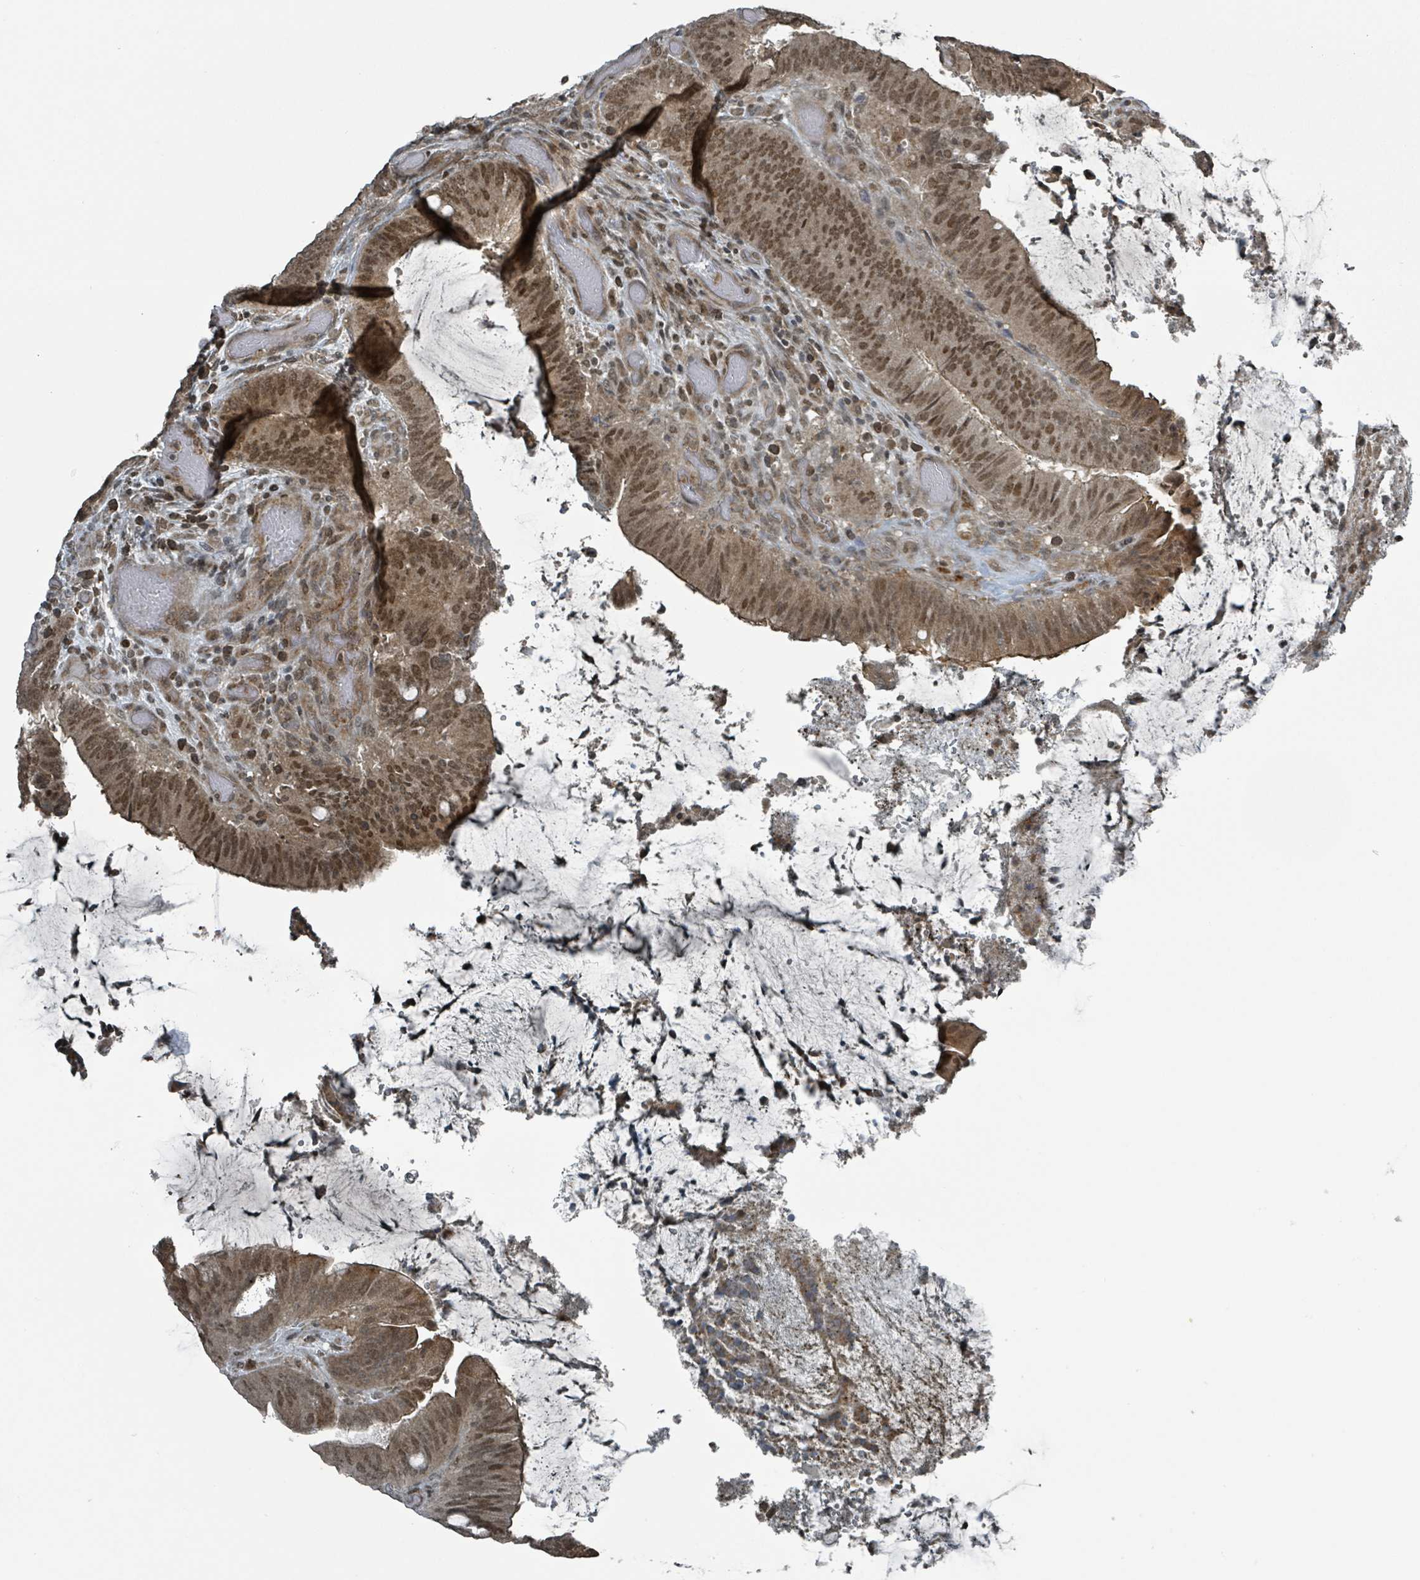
{"staining": {"intensity": "moderate", "quantity": ">75%", "location": "cytoplasmic/membranous,nuclear"}, "tissue": "colorectal cancer", "cell_type": "Tumor cells", "image_type": "cancer", "snomed": [{"axis": "morphology", "description": "Adenocarcinoma, NOS"}, {"axis": "topography", "description": "Colon"}], "caption": "A histopathology image of human colorectal adenocarcinoma stained for a protein displays moderate cytoplasmic/membranous and nuclear brown staining in tumor cells.", "gene": "PHIP", "patient": {"sex": "female", "age": 43}}